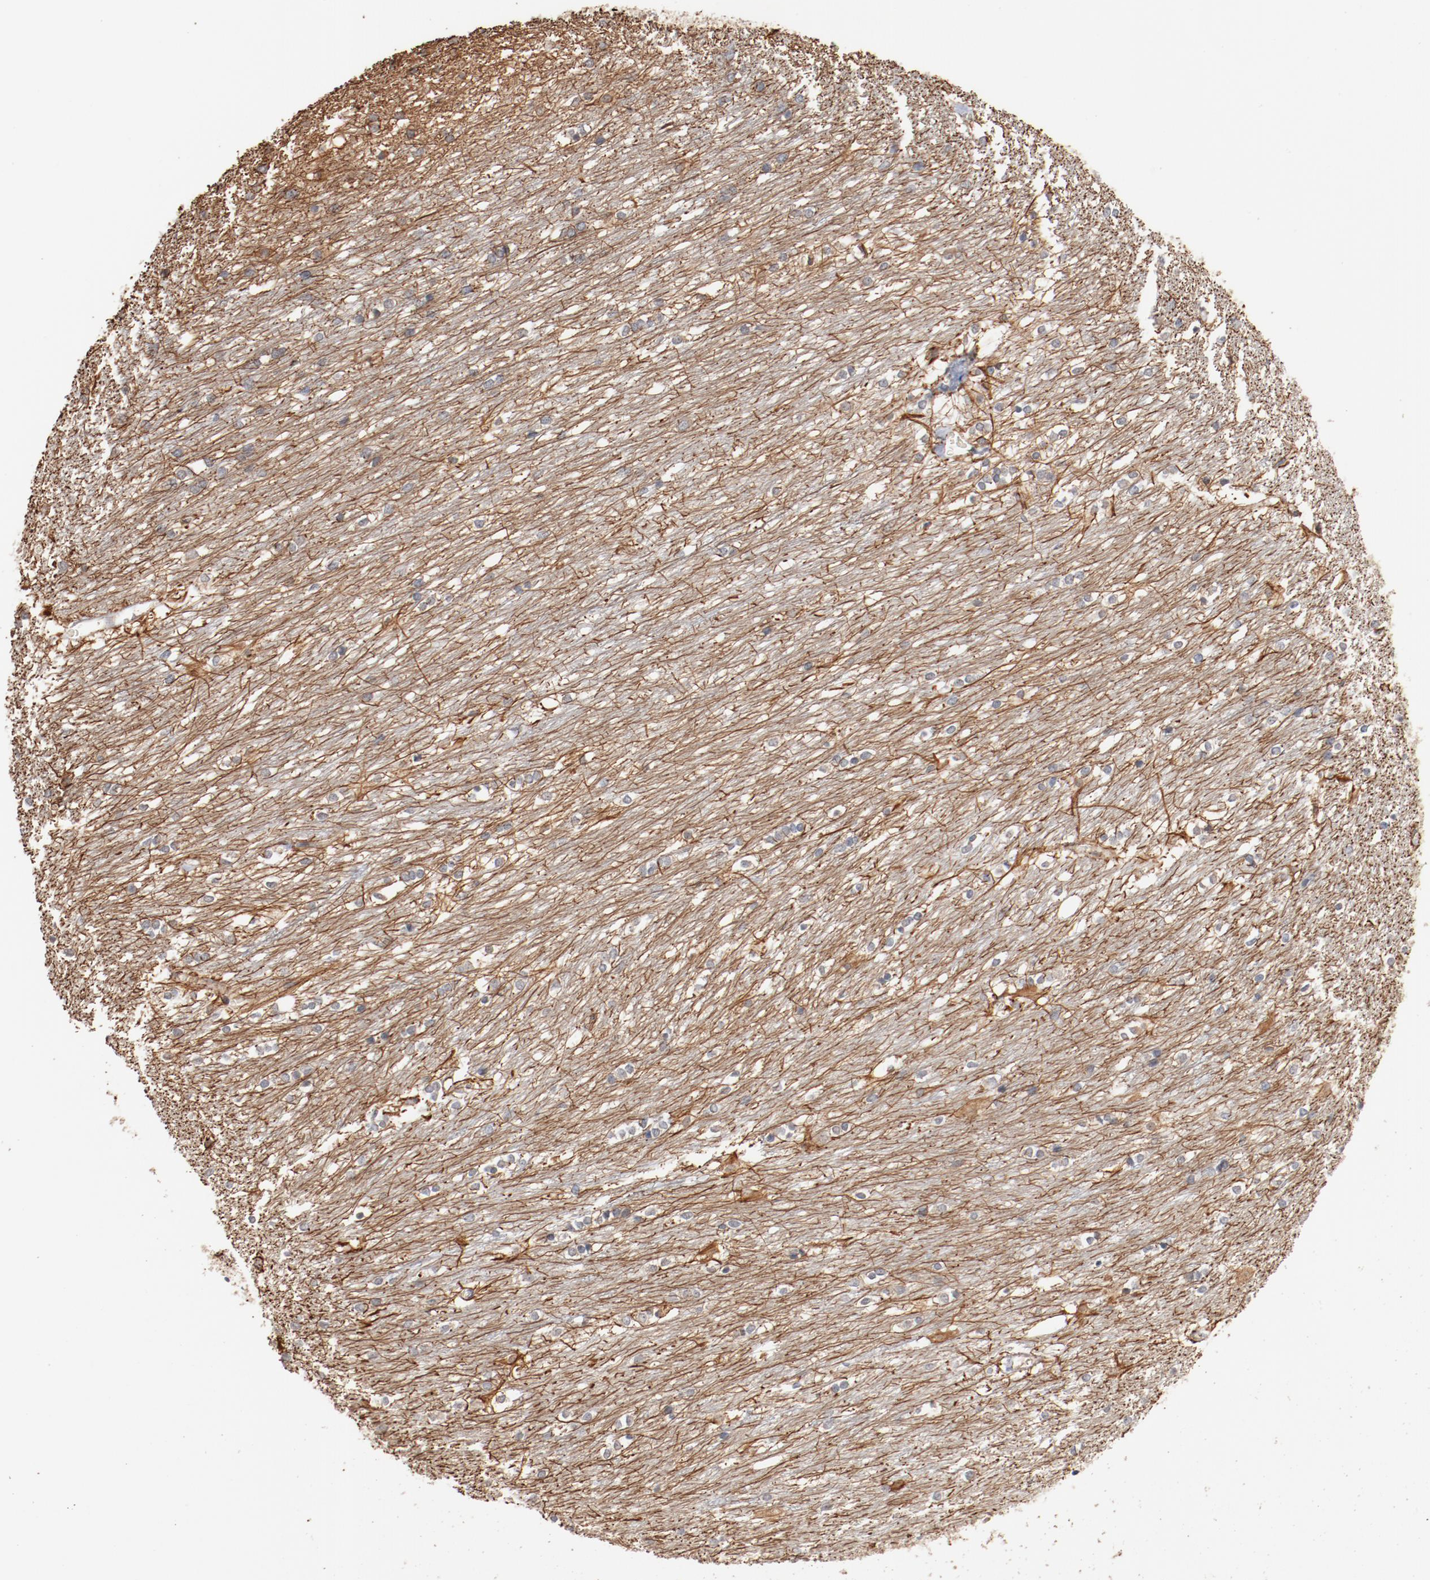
{"staining": {"intensity": "negative", "quantity": "none", "location": "none"}, "tissue": "caudate", "cell_type": "Glial cells", "image_type": "normal", "snomed": [{"axis": "morphology", "description": "Normal tissue, NOS"}, {"axis": "topography", "description": "Lateral ventricle wall"}], "caption": "Immunohistochemical staining of unremarkable caudate displays no significant positivity in glial cells. (DAB immunohistochemistry (IHC) visualized using brightfield microscopy, high magnification).", "gene": "ERICH1", "patient": {"sex": "female", "age": 19}}